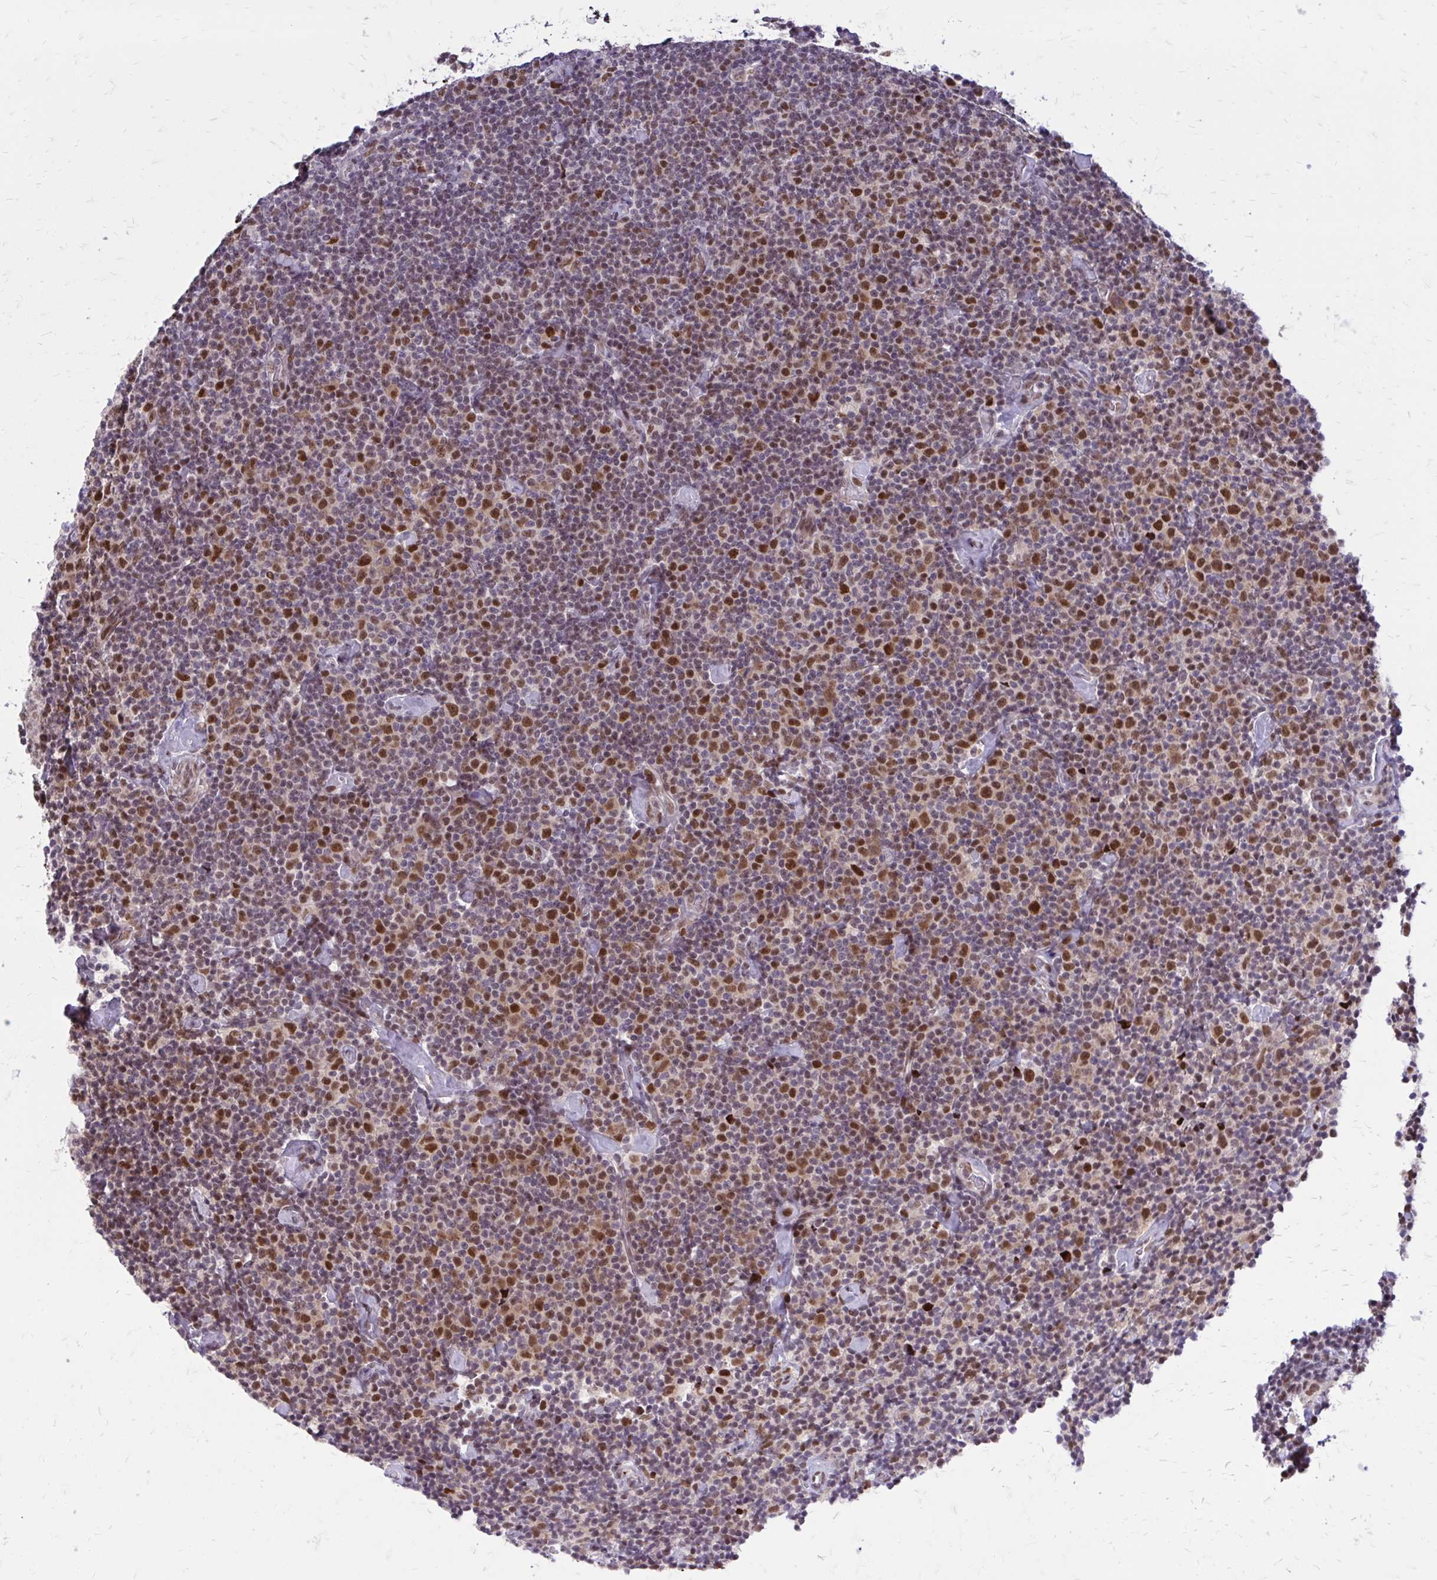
{"staining": {"intensity": "moderate", "quantity": ">75%", "location": "nuclear"}, "tissue": "lymphoma", "cell_type": "Tumor cells", "image_type": "cancer", "snomed": [{"axis": "morphology", "description": "Malignant lymphoma, non-Hodgkin's type, Low grade"}, {"axis": "topography", "description": "Lymph node"}], "caption": "Lymphoma stained with a protein marker reveals moderate staining in tumor cells.", "gene": "PSME4", "patient": {"sex": "male", "age": 81}}